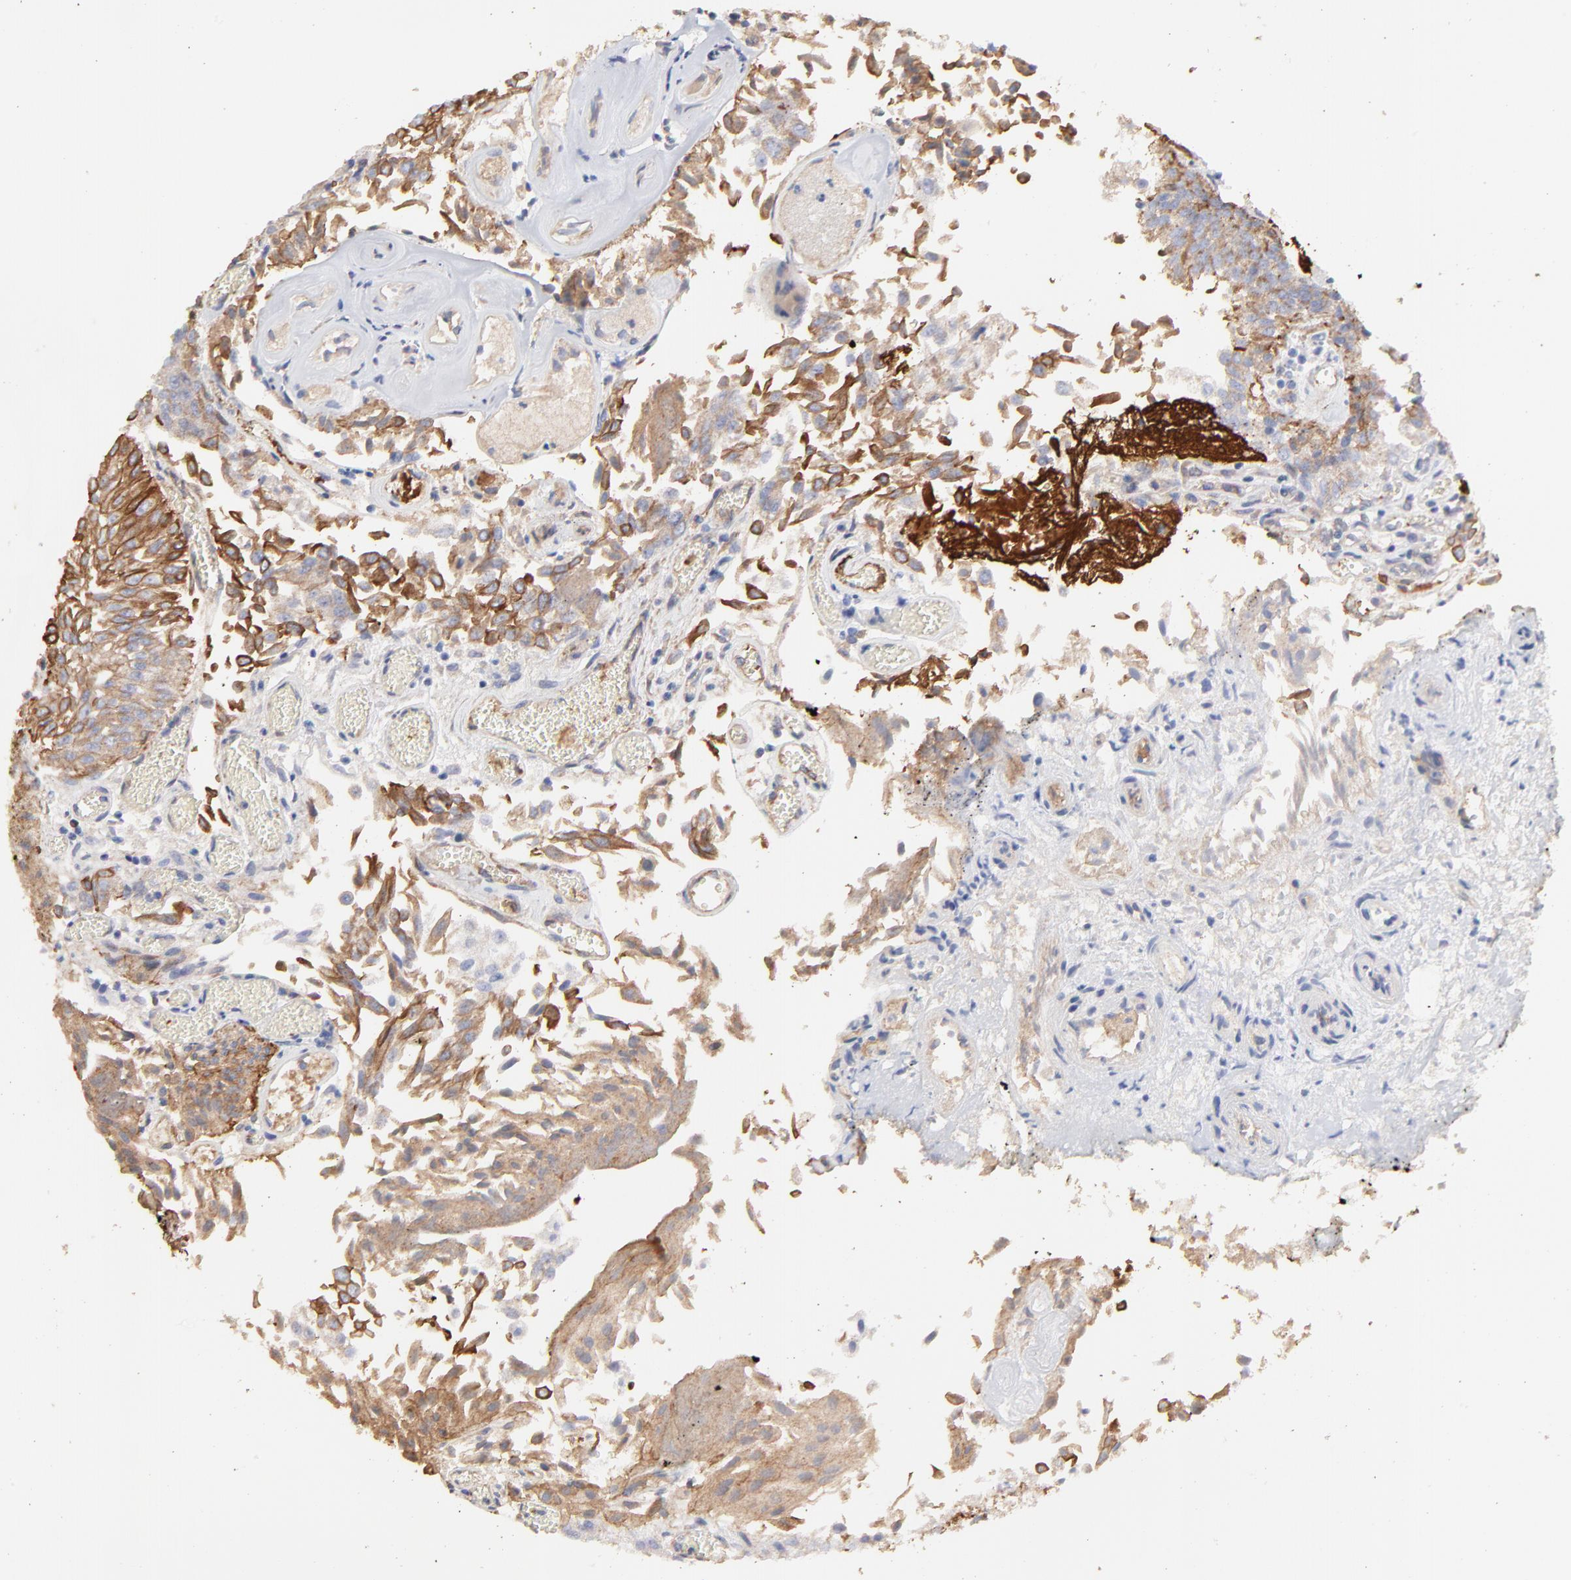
{"staining": {"intensity": "weak", "quantity": "25%-75%", "location": "cytoplasmic/membranous"}, "tissue": "urothelial cancer", "cell_type": "Tumor cells", "image_type": "cancer", "snomed": [{"axis": "morphology", "description": "Urothelial carcinoma, Low grade"}, {"axis": "topography", "description": "Urinary bladder"}], "caption": "The immunohistochemical stain labels weak cytoplasmic/membranous expression in tumor cells of low-grade urothelial carcinoma tissue.", "gene": "LRCH2", "patient": {"sex": "male", "age": 86}}